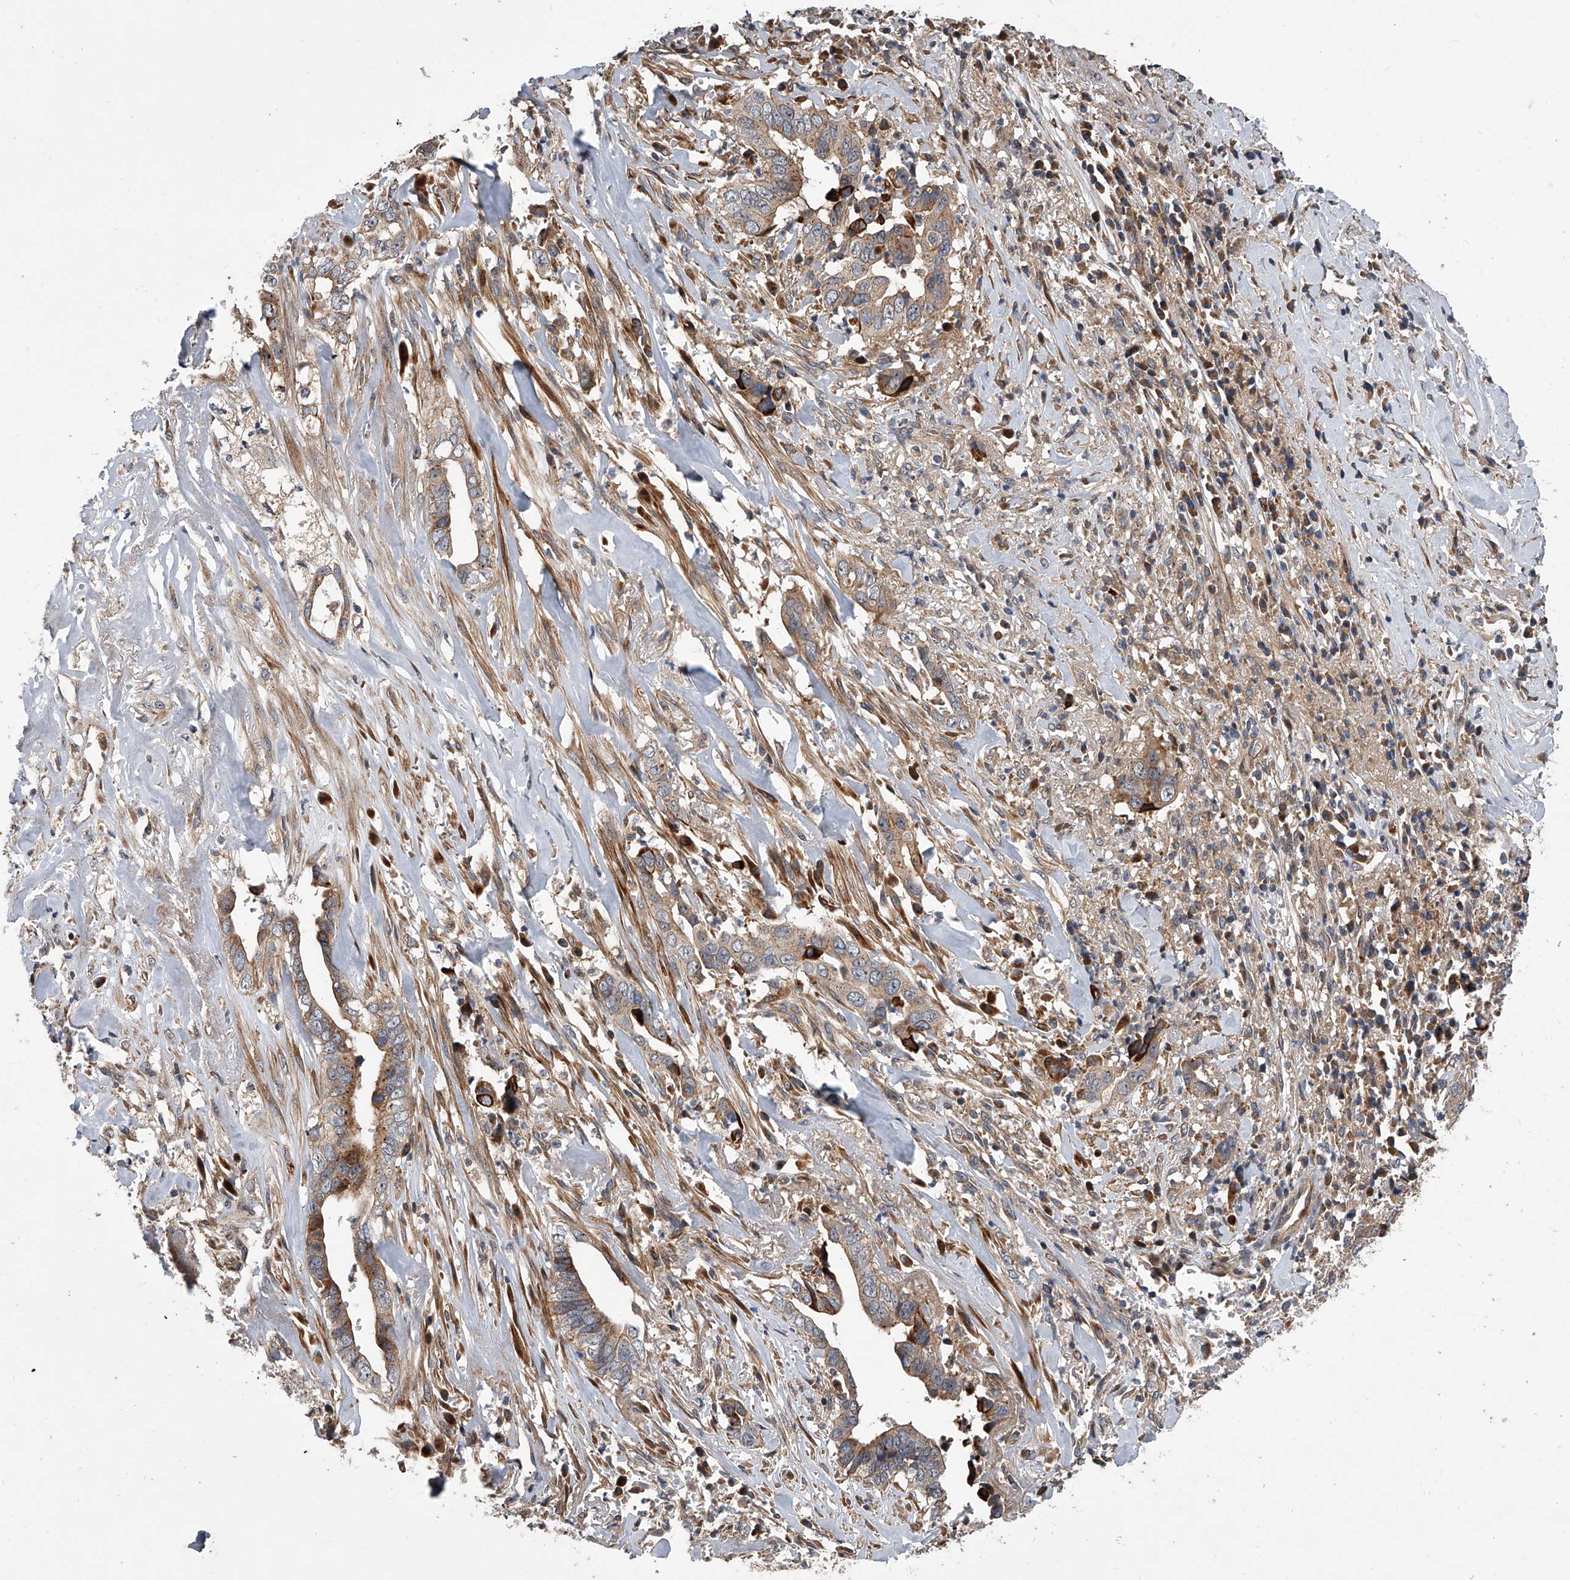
{"staining": {"intensity": "moderate", "quantity": "25%-75%", "location": "cytoplasmic/membranous"}, "tissue": "liver cancer", "cell_type": "Tumor cells", "image_type": "cancer", "snomed": [{"axis": "morphology", "description": "Cholangiocarcinoma"}, {"axis": "topography", "description": "Liver"}], "caption": "Cholangiocarcinoma (liver) stained with a brown dye exhibits moderate cytoplasmic/membranous positive expression in about 25%-75% of tumor cells.", "gene": "USP47", "patient": {"sex": "female", "age": 79}}